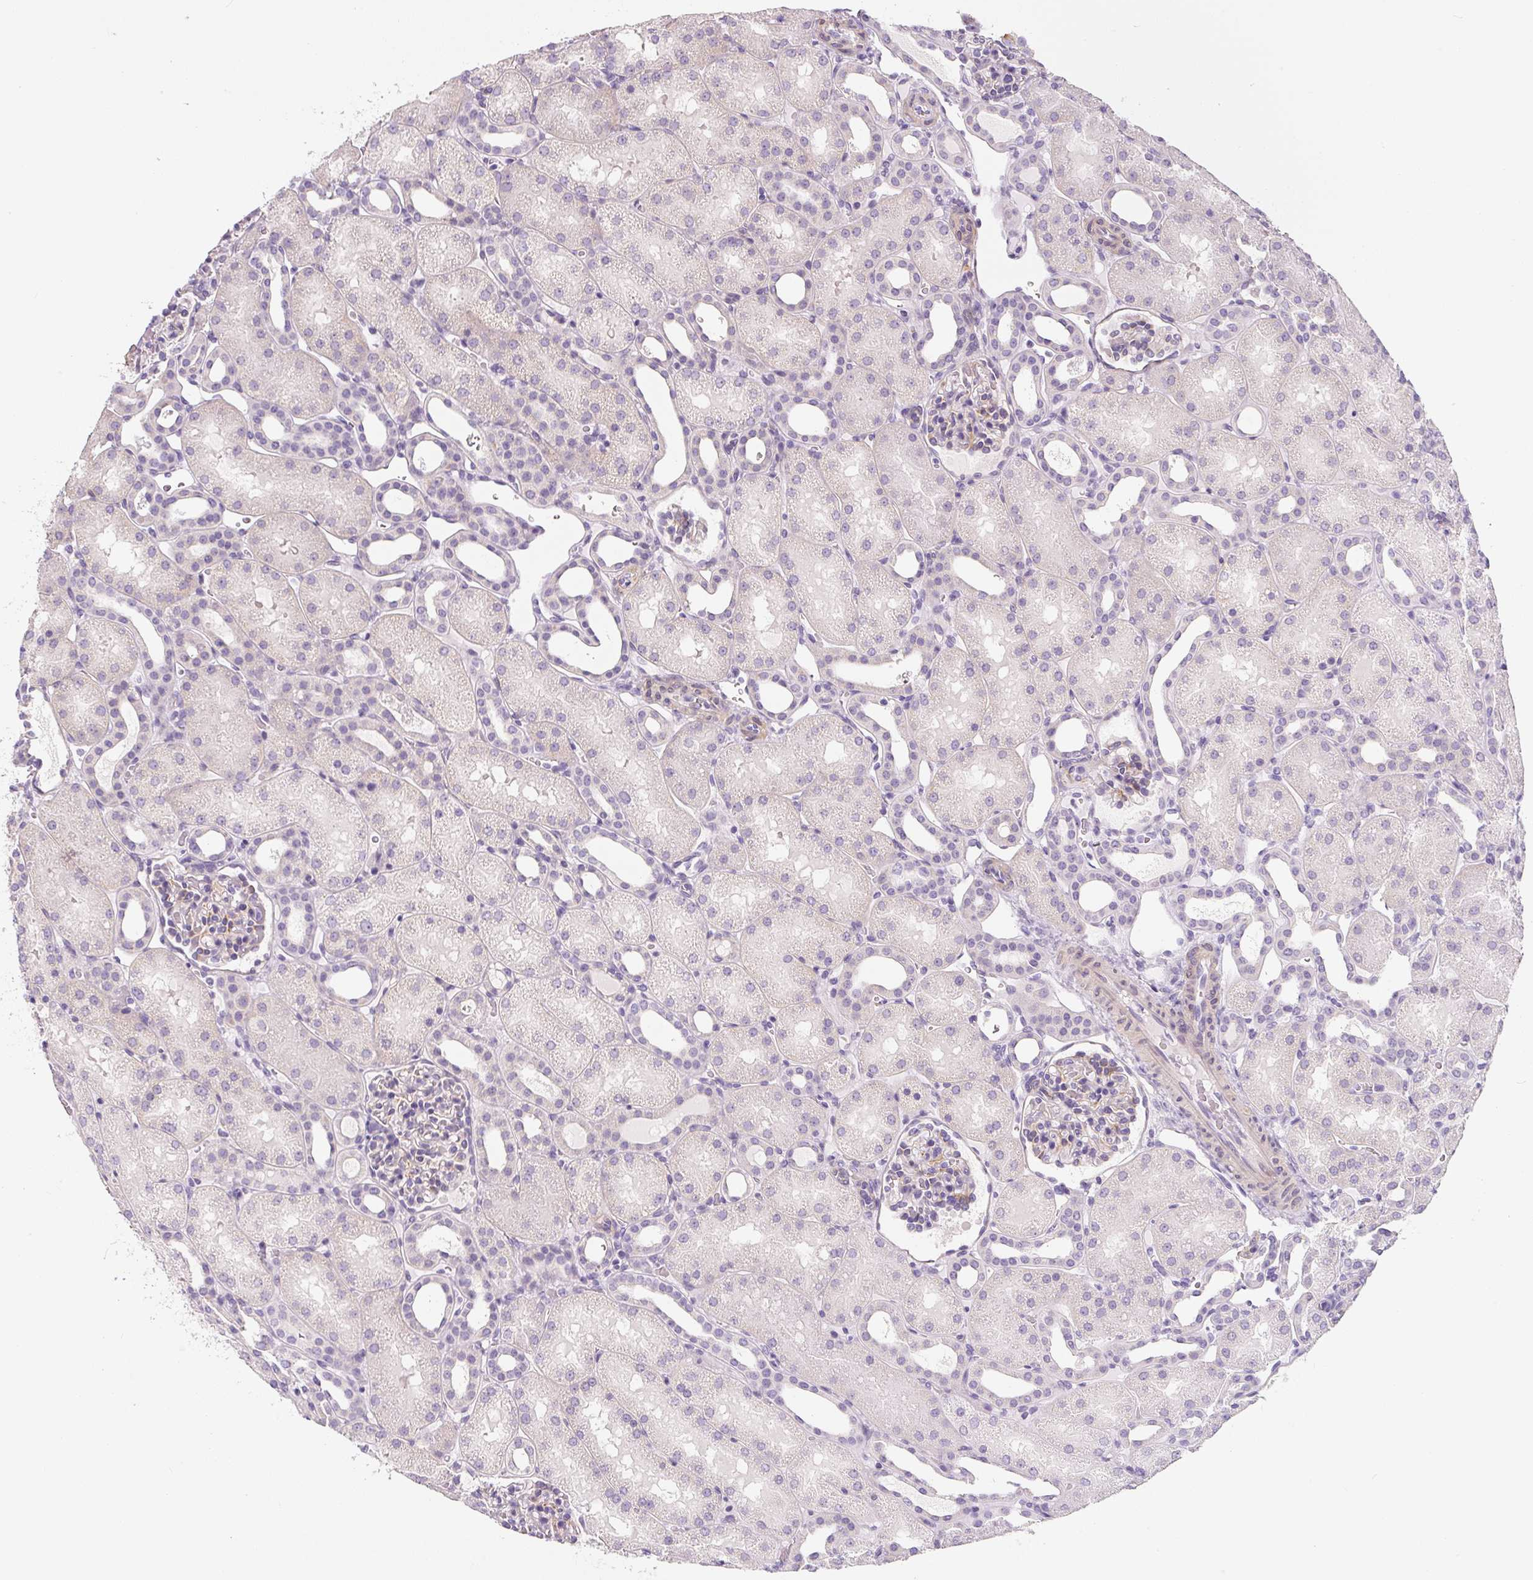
{"staining": {"intensity": "moderate", "quantity": "<25%", "location": "cytoplasmic/membranous"}, "tissue": "kidney", "cell_type": "Cells in glomeruli", "image_type": "normal", "snomed": [{"axis": "morphology", "description": "Normal tissue, NOS"}, {"axis": "topography", "description": "Kidney"}], "caption": "This photomicrograph reveals unremarkable kidney stained with immunohistochemistry to label a protein in brown. The cytoplasmic/membranous of cells in glomeruli show moderate positivity for the protein. Nuclei are counter-stained blue.", "gene": "PWWP3B", "patient": {"sex": "male", "age": 2}}